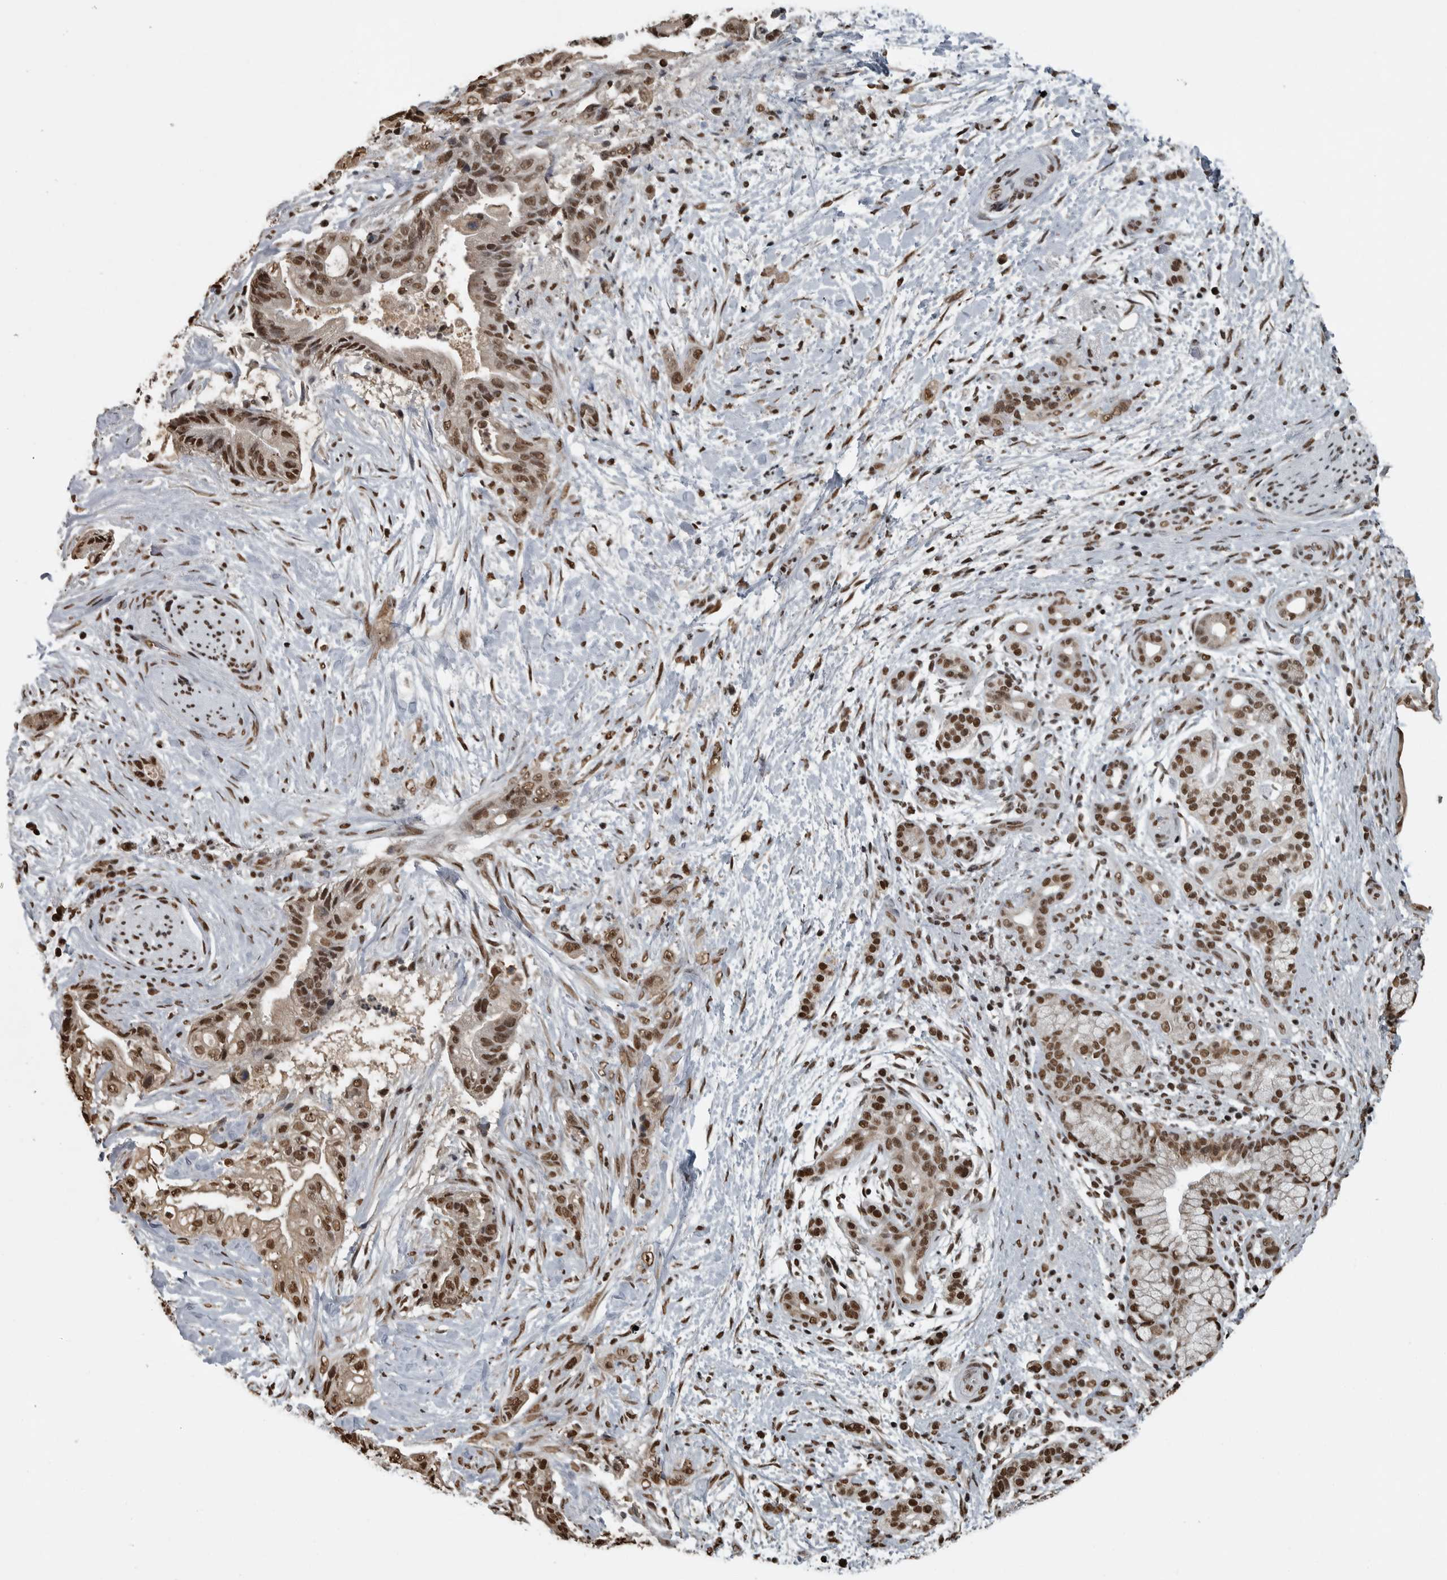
{"staining": {"intensity": "strong", "quantity": ">75%", "location": "nuclear"}, "tissue": "pancreatic cancer", "cell_type": "Tumor cells", "image_type": "cancer", "snomed": [{"axis": "morphology", "description": "Adenocarcinoma, NOS"}, {"axis": "topography", "description": "Pancreas"}], "caption": "Immunohistochemistry of human adenocarcinoma (pancreatic) displays high levels of strong nuclear positivity in approximately >75% of tumor cells.", "gene": "TGS1", "patient": {"sex": "male", "age": 59}}